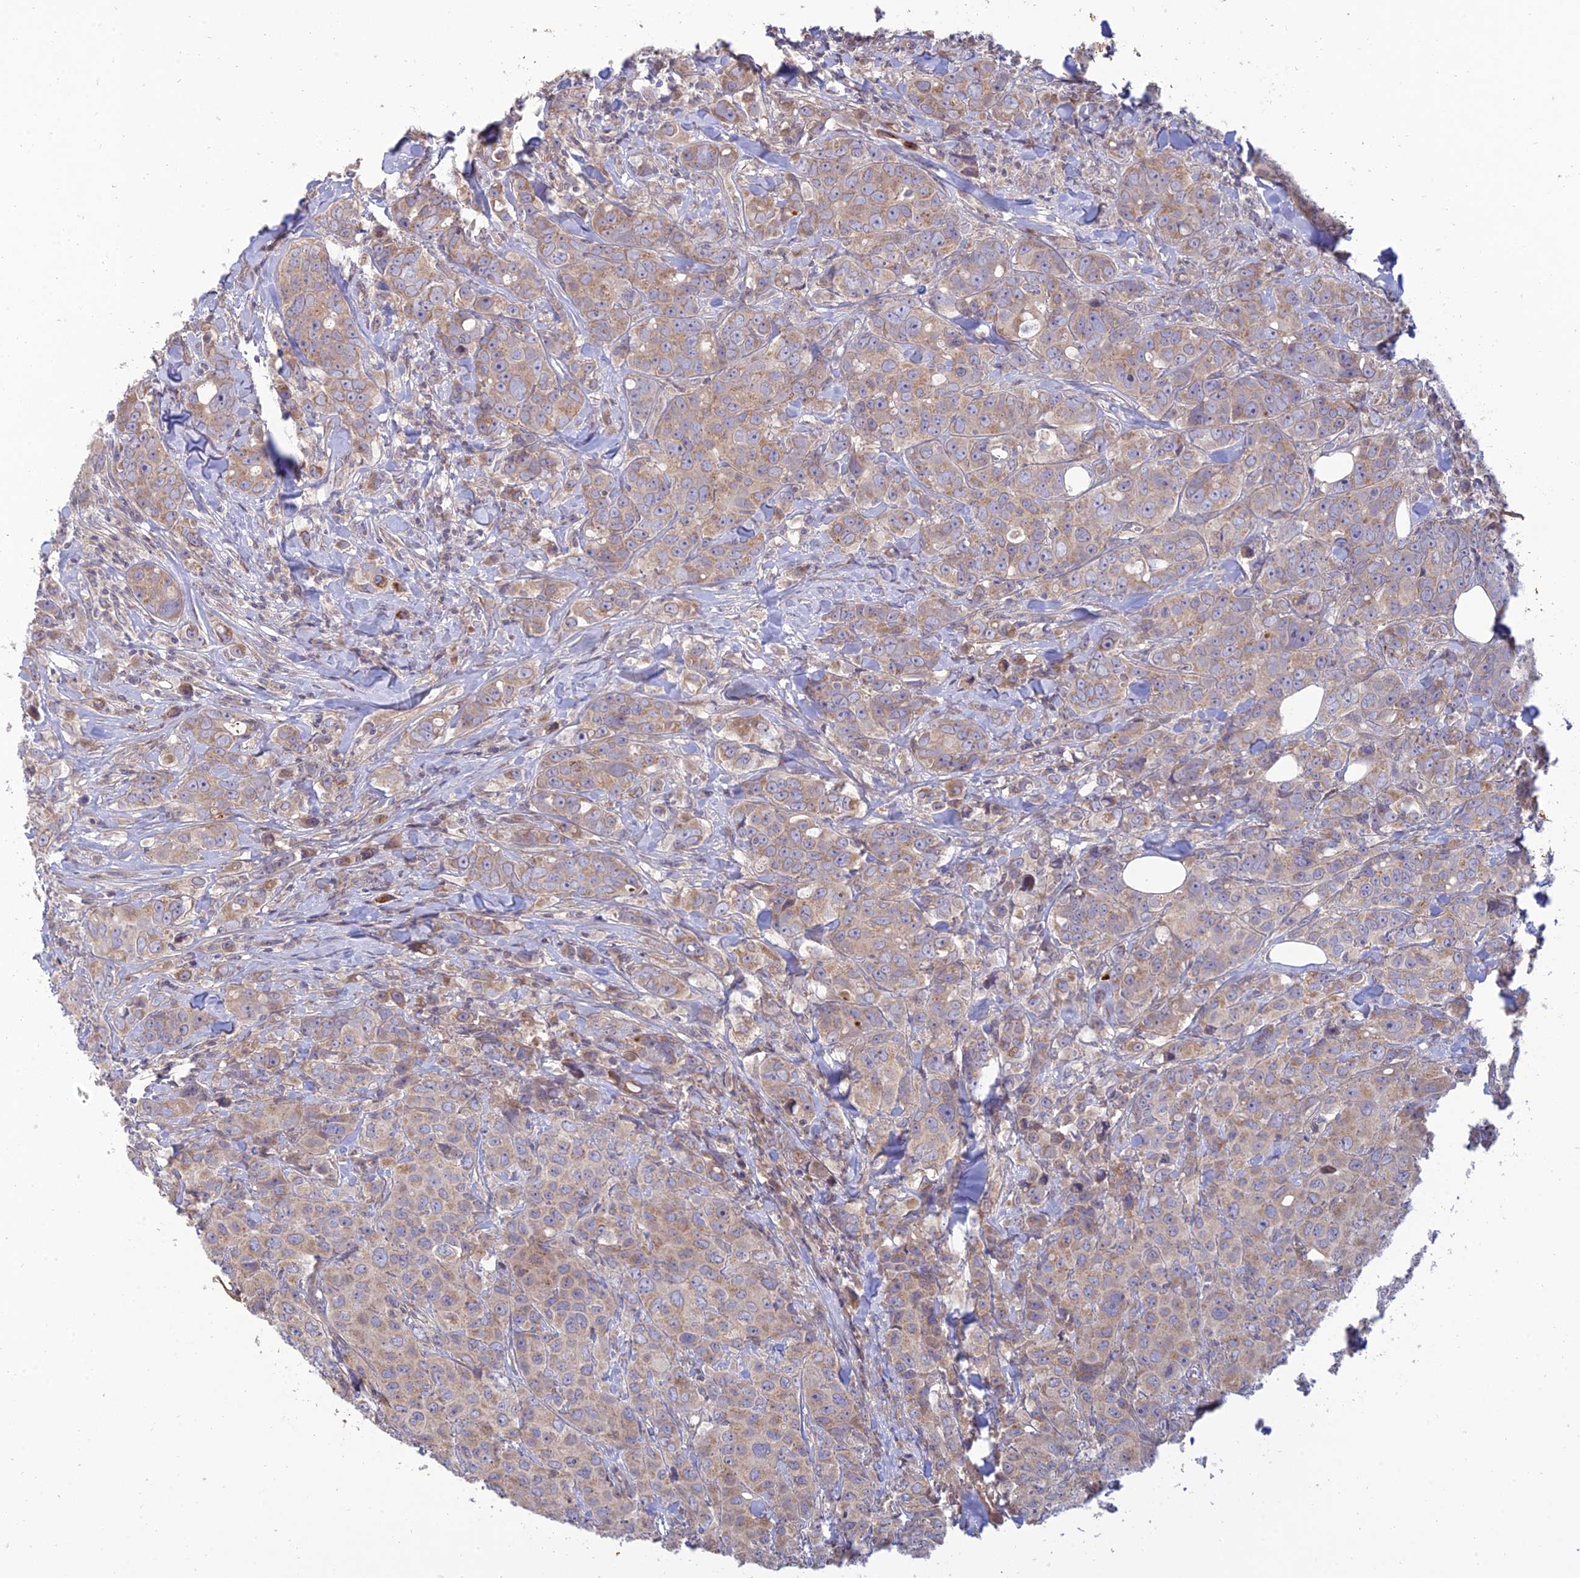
{"staining": {"intensity": "weak", "quantity": "25%-75%", "location": "cytoplasmic/membranous"}, "tissue": "breast cancer", "cell_type": "Tumor cells", "image_type": "cancer", "snomed": [{"axis": "morphology", "description": "Duct carcinoma"}, {"axis": "topography", "description": "Breast"}], "caption": "Immunohistochemistry (DAB (3,3'-diaminobenzidine)) staining of human breast intraductal carcinoma exhibits weak cytoplasmic/membranous protein staining in about 25%-75% of tumor cells. Immunohistochemistry (ihc) stains the protein of interest in brown and the nuclei are stained blue.", "gene": "C3orf20", "patient": {"sex": "female", "age": 43}}